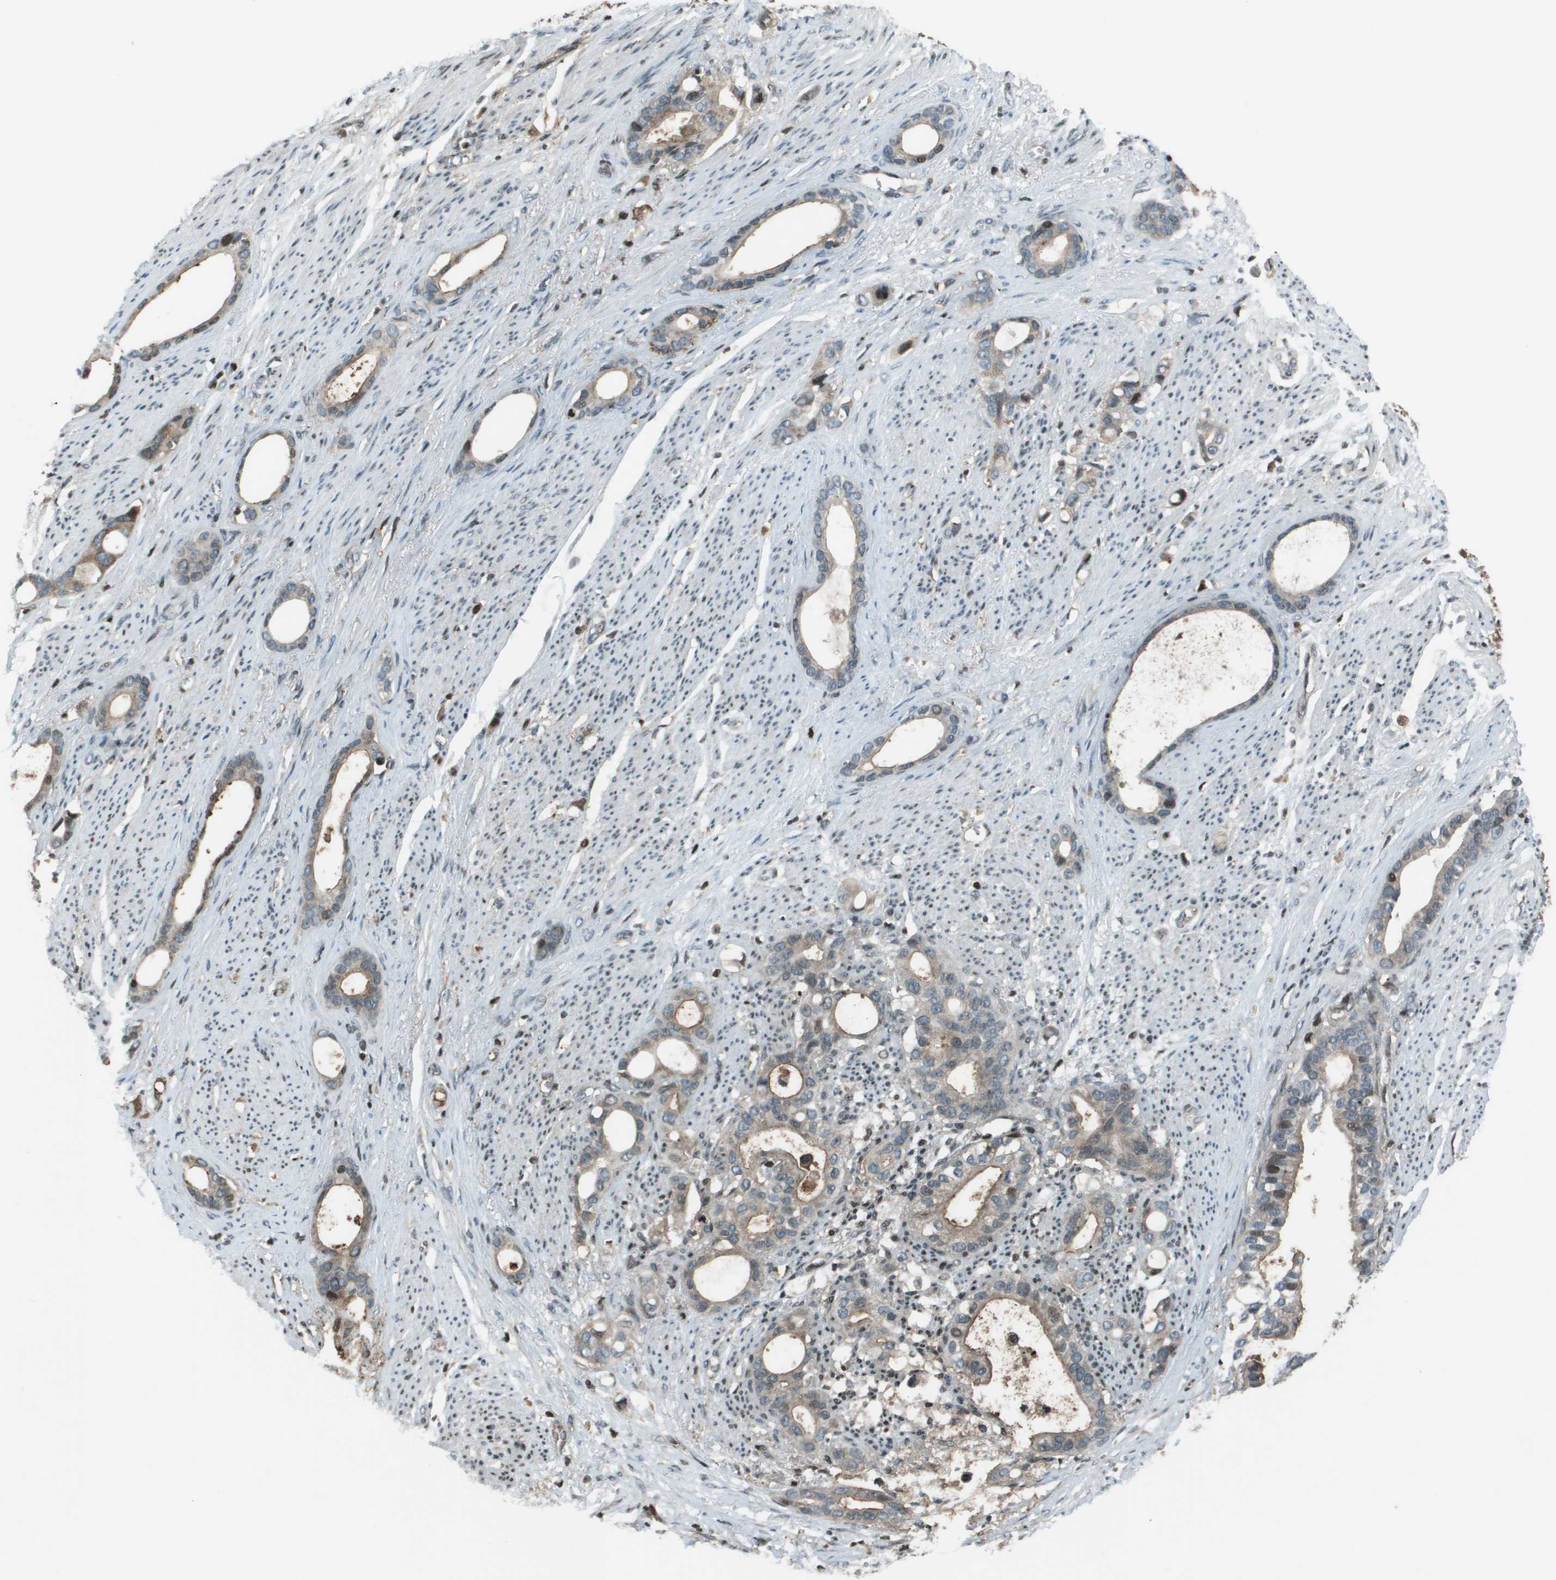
{"staining": {"intensity": "weak", "quantity": "<25%", "location": "cytoplasmic/membranous,nuclear"}, "tissue": "stomach cancer", "cell_type": "Tumor cells", "image_type": "cancer", "snomed": [{"axis": "morphology", "description": "Adenocarcinoma, NOS"}, {"axis": "topography", "description": "Stomach"}], "caption": "Immunohistochemical staining of stomach cancer (adenocarcinoma) exhibits no significant staining in tumor cells. (Brightfield microscopy of DAB IHC at high magnification).", "gene": "CXCL12", "patient": {"sex": "female", "age": 75}}